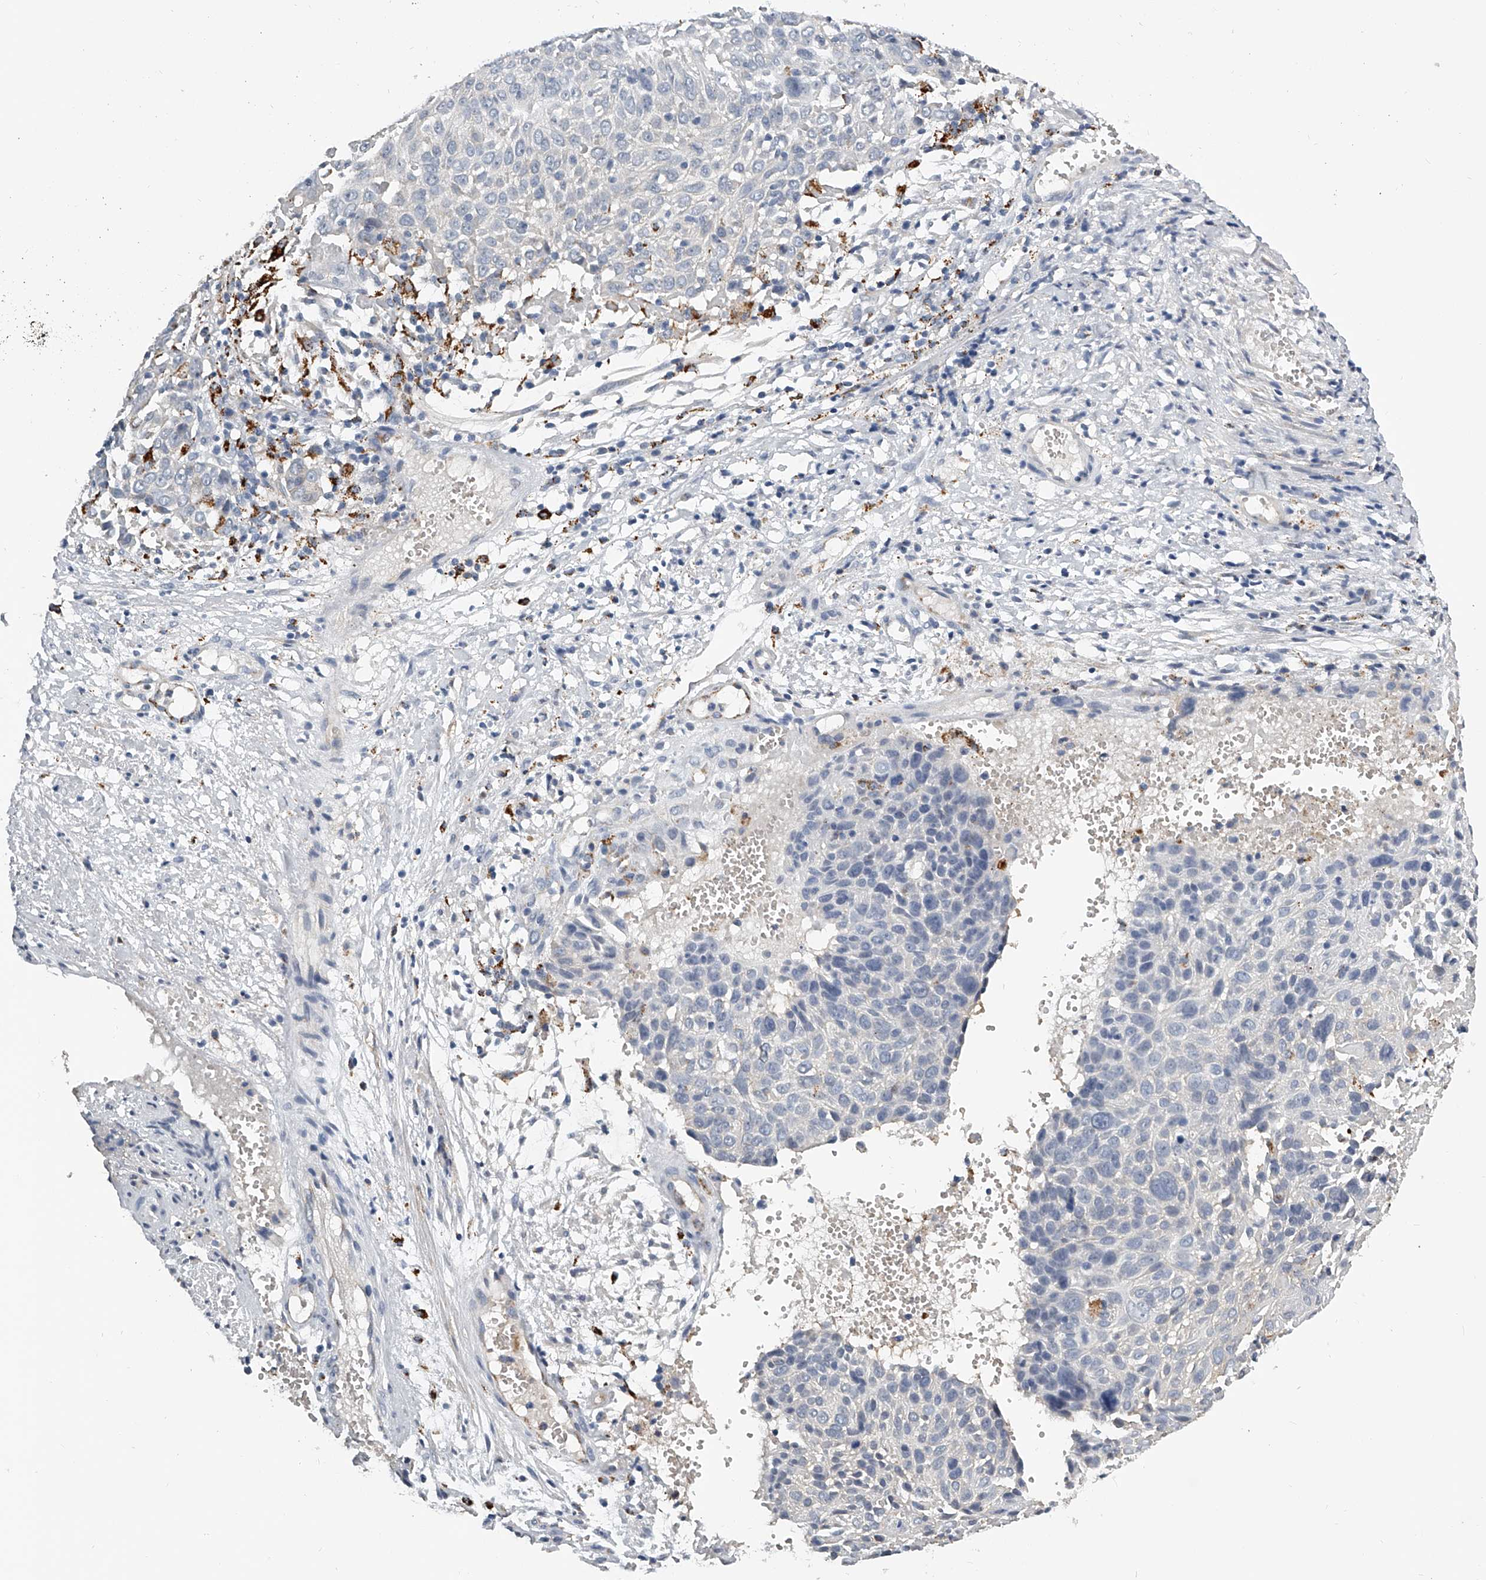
{"staining": {"intensity": "moderate", "quantity": "<25%", "location": "cytoplasmic/membranous"}, "tissue": "cervical cancer", "cell_type": "Tumor cells", "image_type": "cancer", "snomed": [{"axis": "morphology", "description": "Squamous cell carcinoma, NOS"}, {"axis": "topography", "description": "Cervix"}], "caption": "Human squamous cell carcinoma (cervical) stained with a brown dye exhibits moderate cytoplasmic/membranous positive expression in about <25% of tumor cells.", "gene": "KLHL7", "patient": {"sex": "female", "age": 74}}